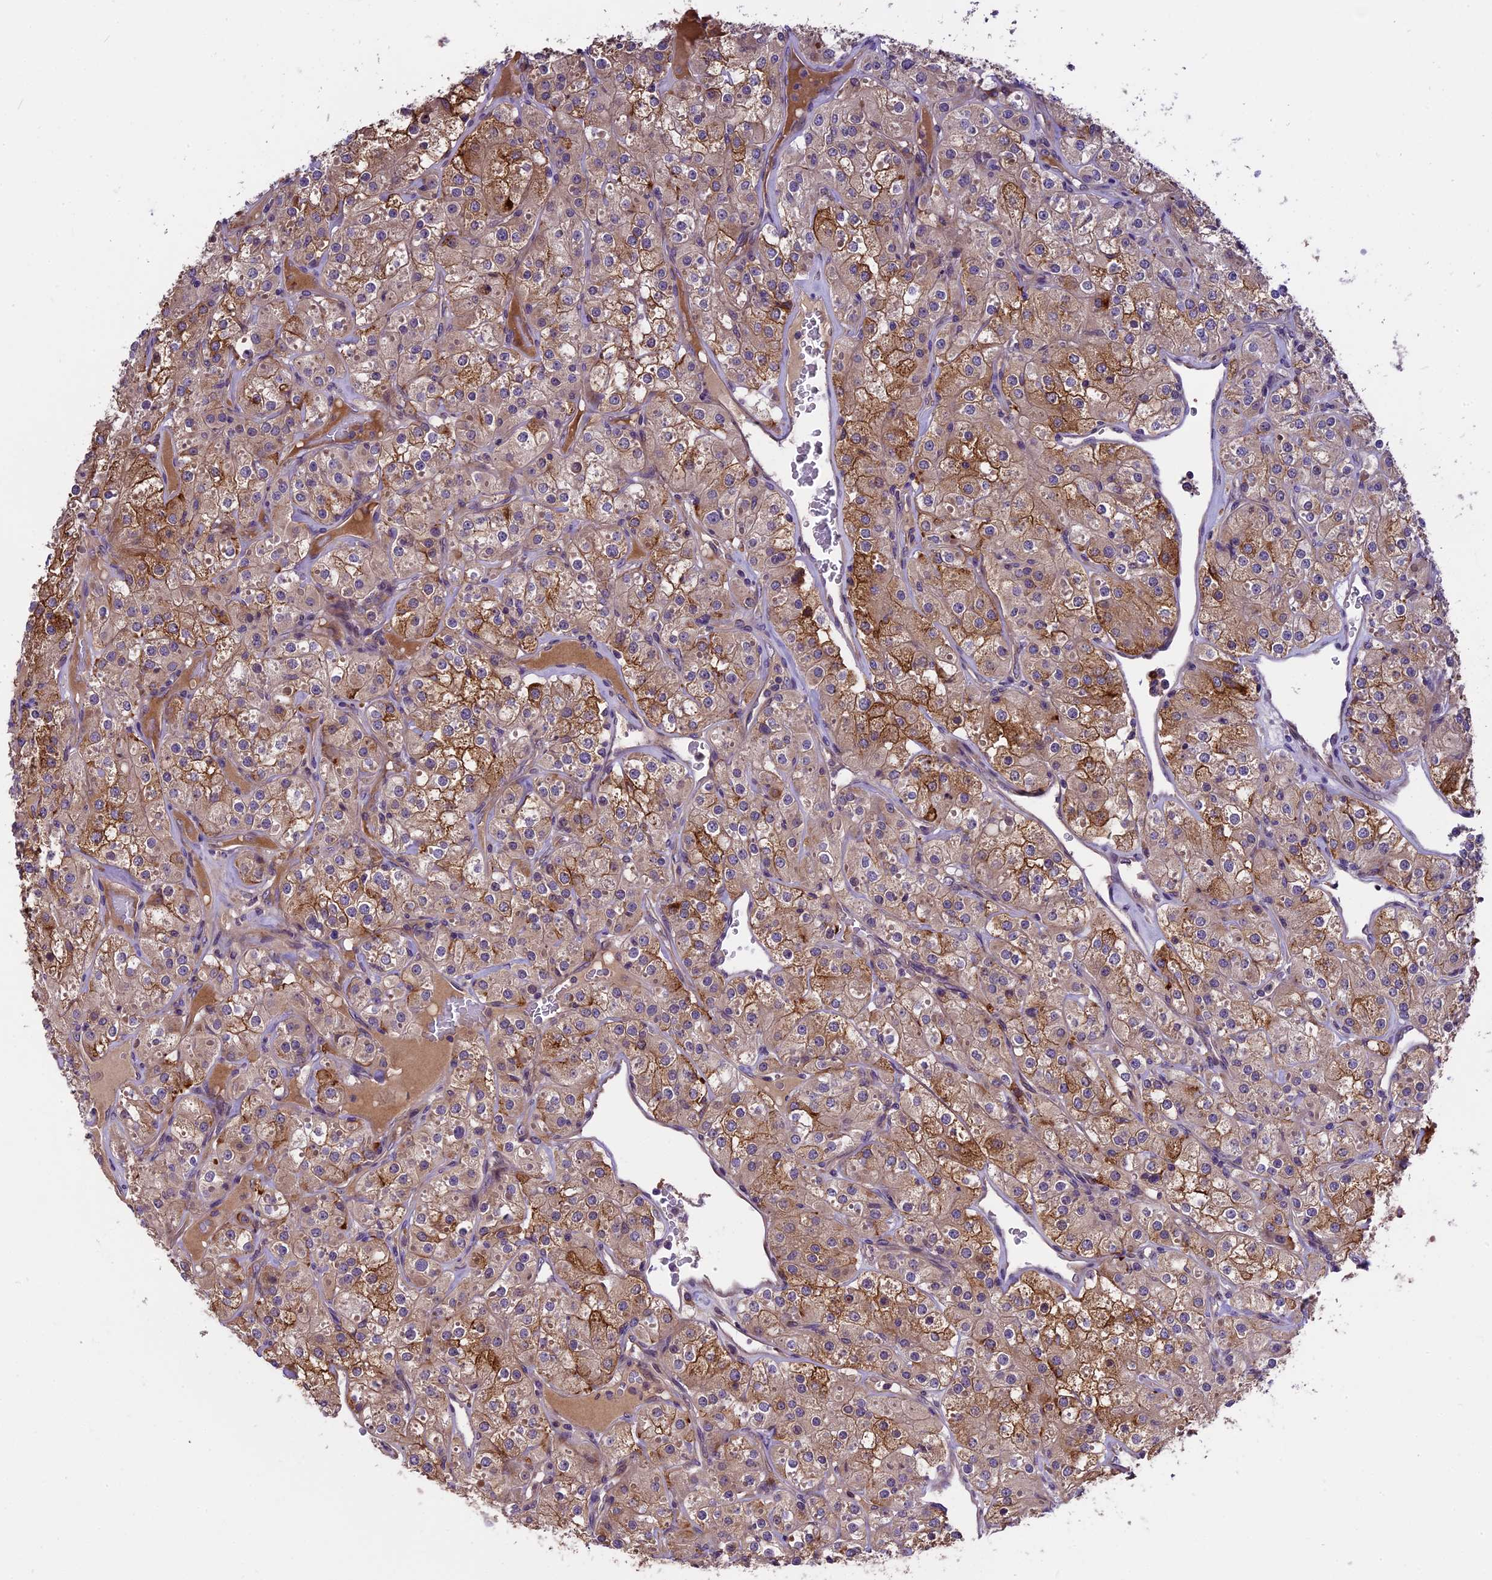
{"staining": {"intensity": "moderate", "quantity": ">75%", "location": "cytoplasmic/membranous"}, "tissue": "renal cancer", "cell_type": "Tumor cells", "image_type": "cancer", "snomed": [{"axis": "morphology", "description": "Adenocarcinoma, NOS"}, {"axis": "topography", "description": "Kidney"}], "caption": "DAB (3,3'-diaminobenzidine) immunohistochemical staining of human renal adenocarcinoma displays moderate cytoplasmic/membranous protein expression in about >75% of tumor cells.", "gene": "ABCC10", "patient": {"sex": "male", "age": 77}}